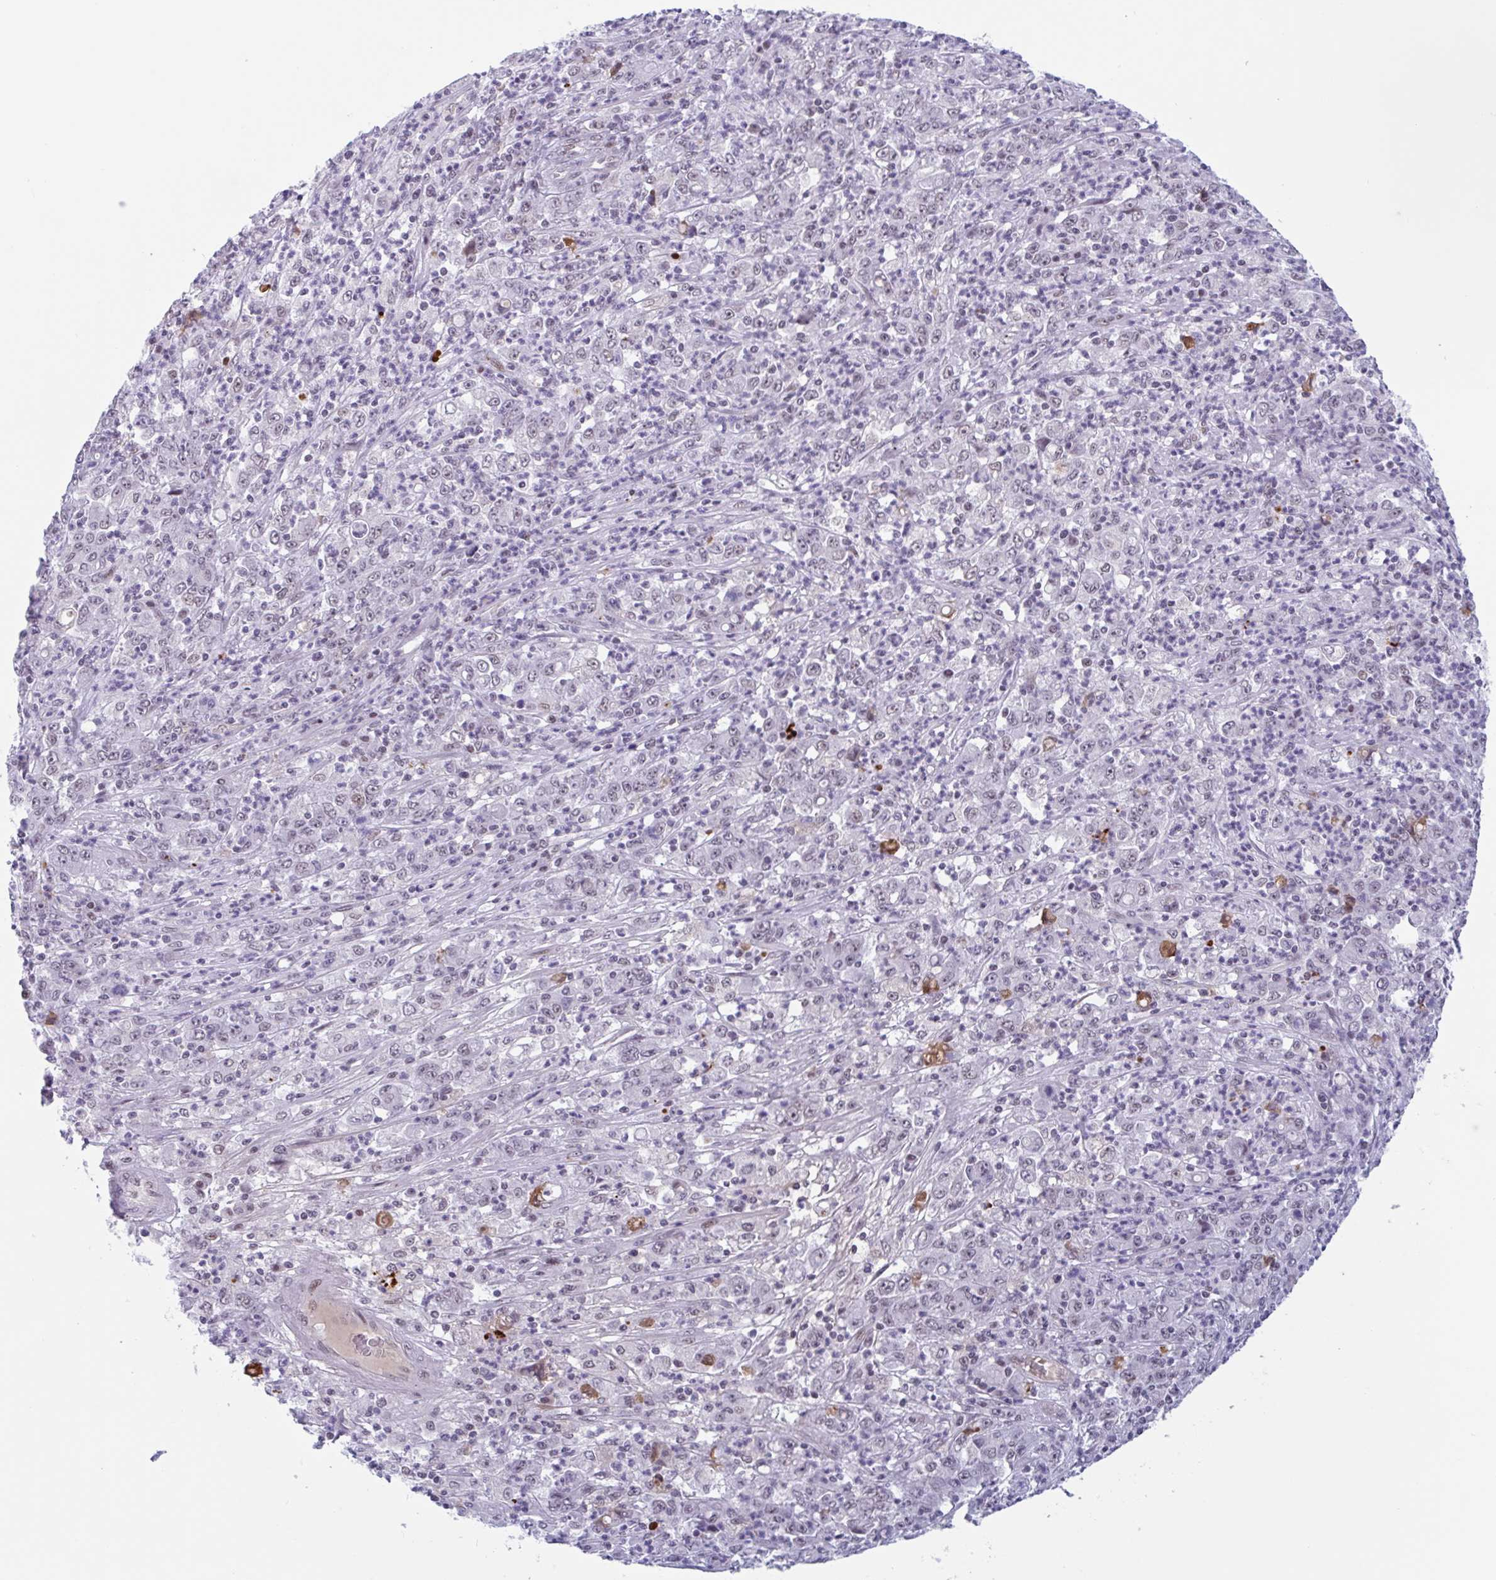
{"staining": {"intensity": "weak", "quantity": "25%-75%", "location": "nuclear"}, "tissue": "stomach cancer", "cell_type": "Tumor cells", "image_type": "cancer", "snomed": [{"axis": "morphology", "description": "Adenocarcinoma, NOS"}, {"axis": "topography", "description": "Stomach, lower"}], "caption": "High-magnification brightfield microscopy of stomach cancer stained with DAB (brown) and counterstained with hematoxylin (blue). tumor cells exhibit weak nuclear positivity is seen in approximately25%-75% of cells. The staining is performed using DAB brown chromogen to label protein expression. The nuclei are counter-stained blue using hematoxylin.", "gene": "PLG", "patient": {"sex": "female", "age": 71}}